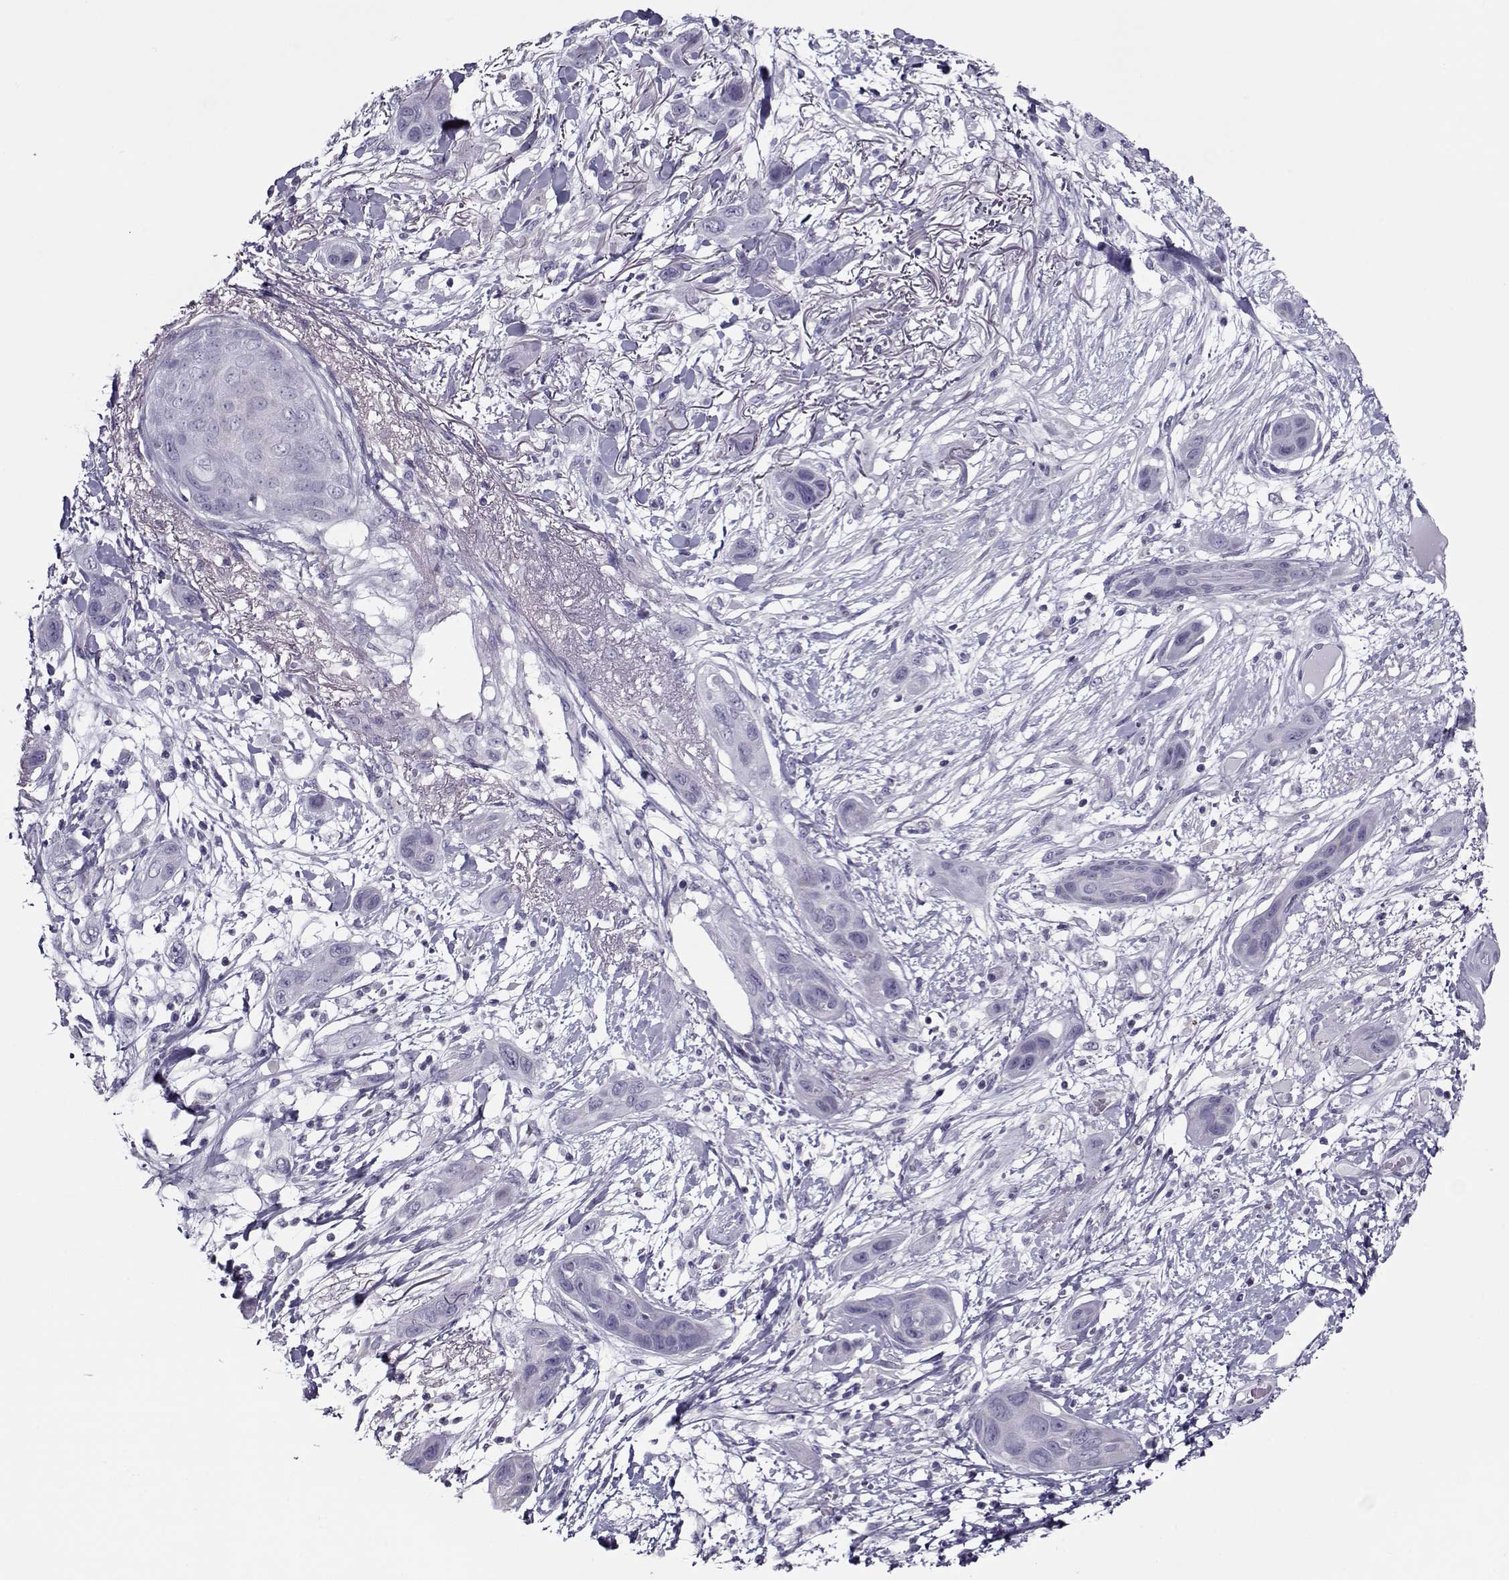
{"staining": {"intensity": "negative", "quantity": "none", "location": "none"}, "tissue": "skin cancer", "cell_type": "Tumor cells", "image_type": "cancer", "snomed": [{"axis": "morphology", "description": "Squamous cell carcinoma, NOS"}, {"axis": "topography", "description": "Skin"}], "caption": "An image of skin cancer (squamous cell carcinoma) stained for a protein demonstrates no brown staining in tumor cells.", "gene": "PP2D1", "patient": {"sex": "male", "age": 79}}